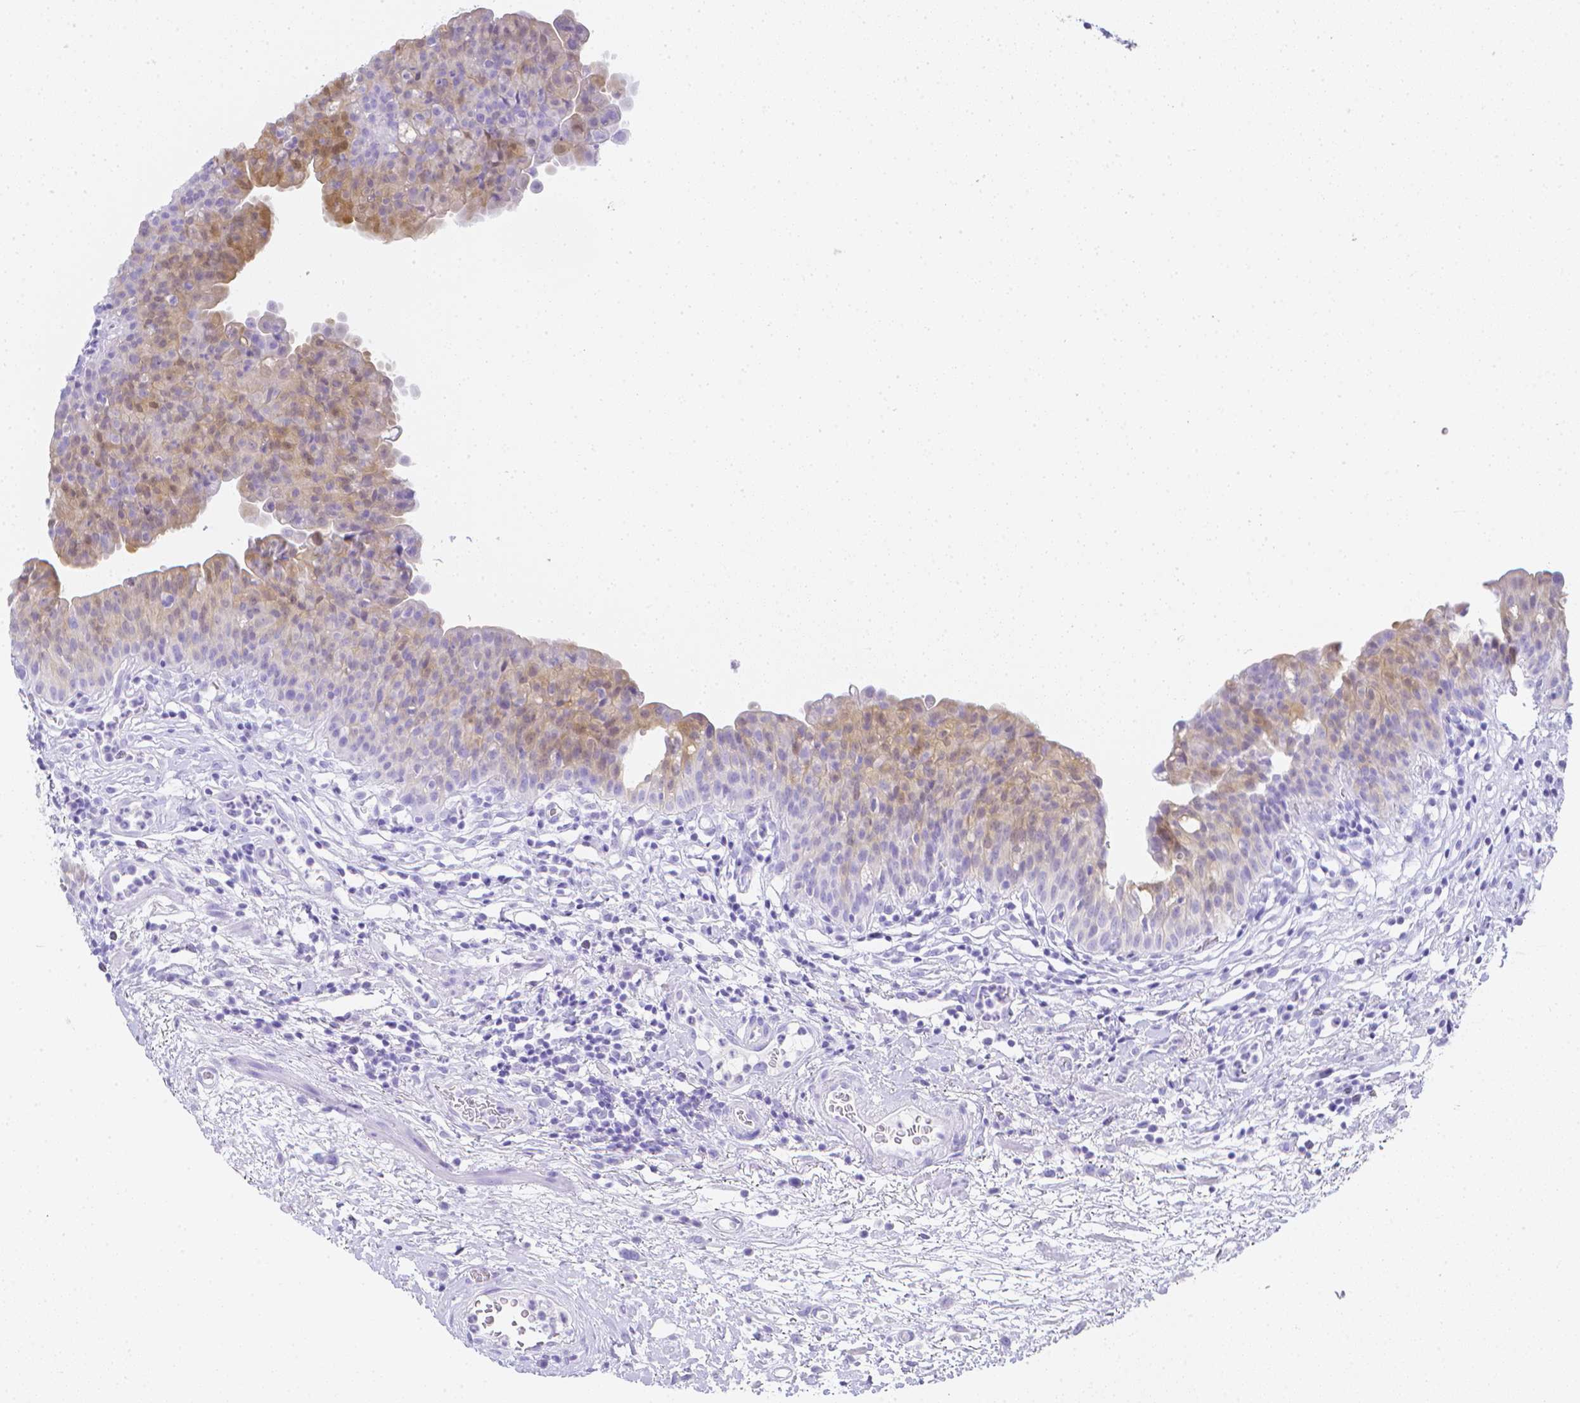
{"staining": {"intensity": "weak", "quantity": "<25%", "location": "cytoplasmic/membranous"}, "tissue": "urinary bladder", "cell_type": "Urothelial cells", "image_type": "normal", "snomed": [{"axis": "morphology", "description": "Normal tissue, NOS"}, {"axis": "morphology", "description": "Inflammation, NOS"}, {"axis": "topography", "description": "Urinary bladder"}], "caption": "Immunohistochemistry image of benign urinary bladder: urinary bladder stained with DAB (3,3'-diaminobenzidine) displays no significant protein positivity in urothelial cells. Nuclei are stained in blue.", "gene": "LGALS4", "patient": {"sex": "male", "age": 57}}